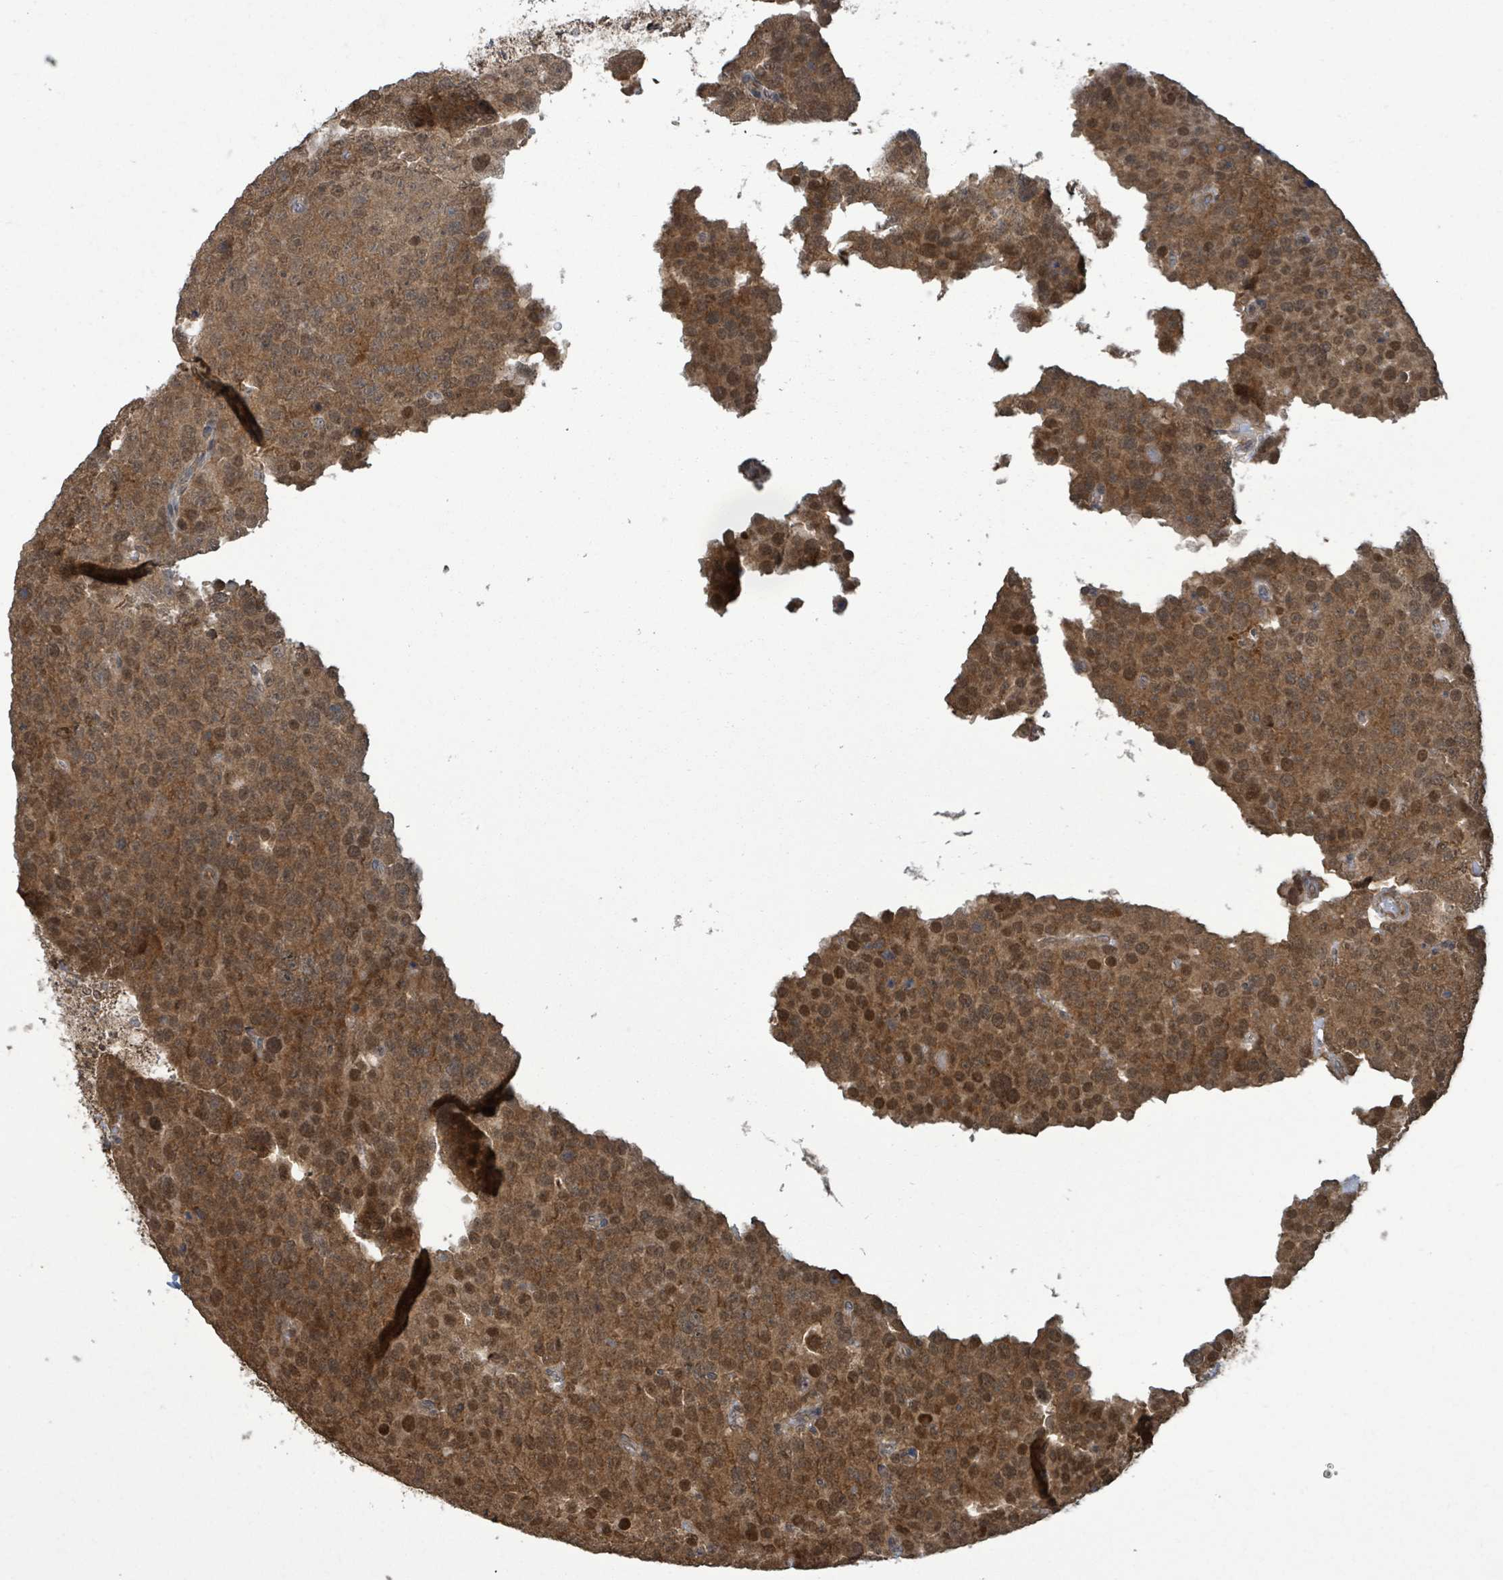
{"staining": {"intensity": "moderate", "quantity": ">75%", "location": "cytoplasmic/membranous,nuclear"}, "tissue": "testis cancer", "cell_type": "Tumor cells", "image_type": "cancer", "snomed": [{"axis": "morphology", "description": "Seminoma, NOS"}, {"axis": "topography", "description": "Testis"}], "caption": "Moderate cytoplasmic/membranous and nuclear expression is appreciated in about >75% of tumor cells in seminoma (testis). The protein is stained brown, and the nuclei are stained in blue (DAB IHC with brightfield microscopy, high magnification).", "gene": "KLC1", "patient": {"sex": "male", "age": 71}}